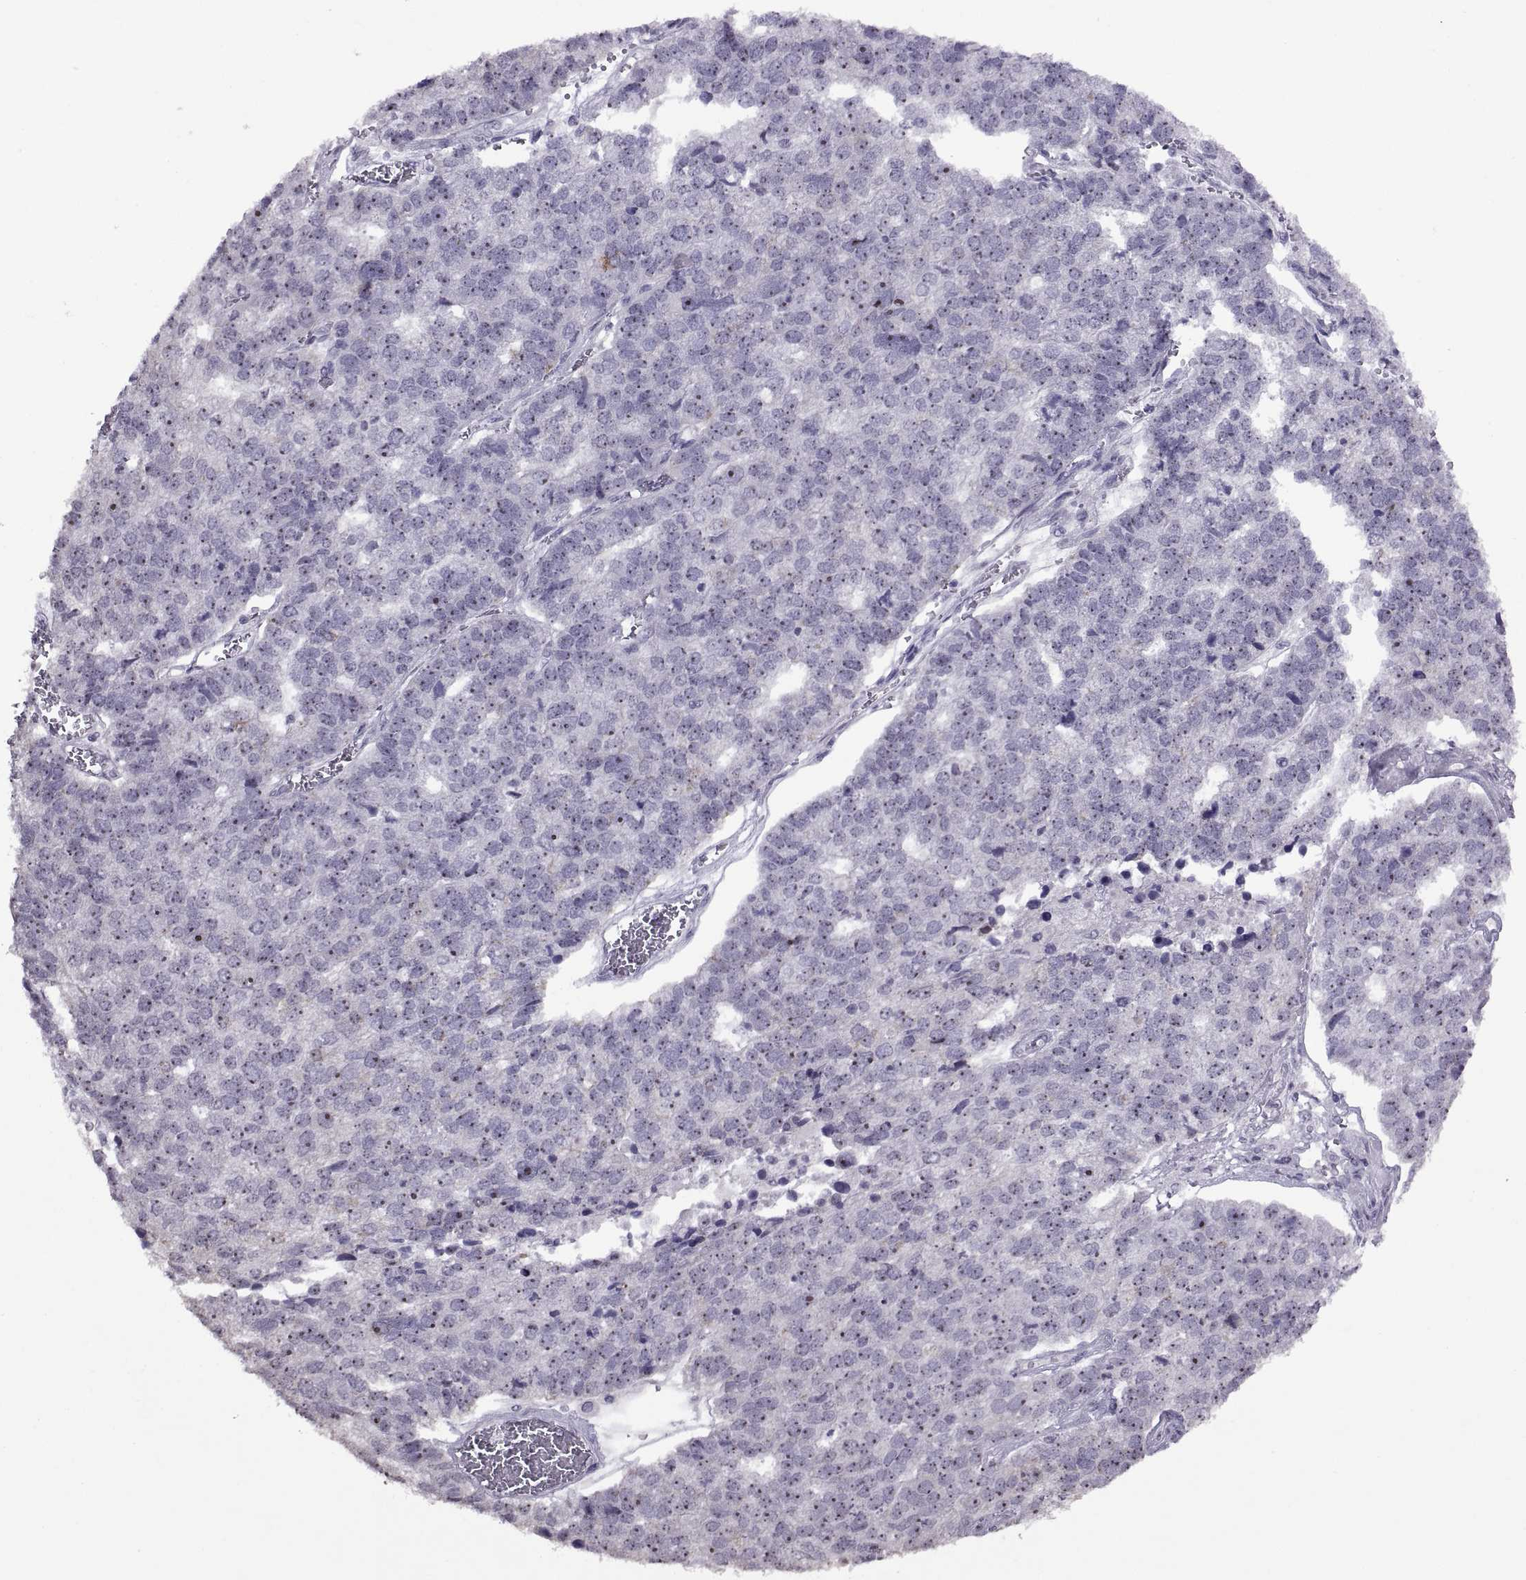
{"staining": {"intensity": "negative", "quantity": "none", "location": "none"}, "tissue": "stomach cancer", "cell_type": "Tumor cells", "image_type": "cancer", "snomed": [{"axis": "morphology", "description": "Adenocarcinoma, NOS"}, {"axis": "topography", "description": "Stomach"}], "caption": "Image shows no protein staining in tumor cells of adenocarcinoma (stomach) tissue.", "gene": "ASIC2", "patient": {"sex": "male", "age": 69}}